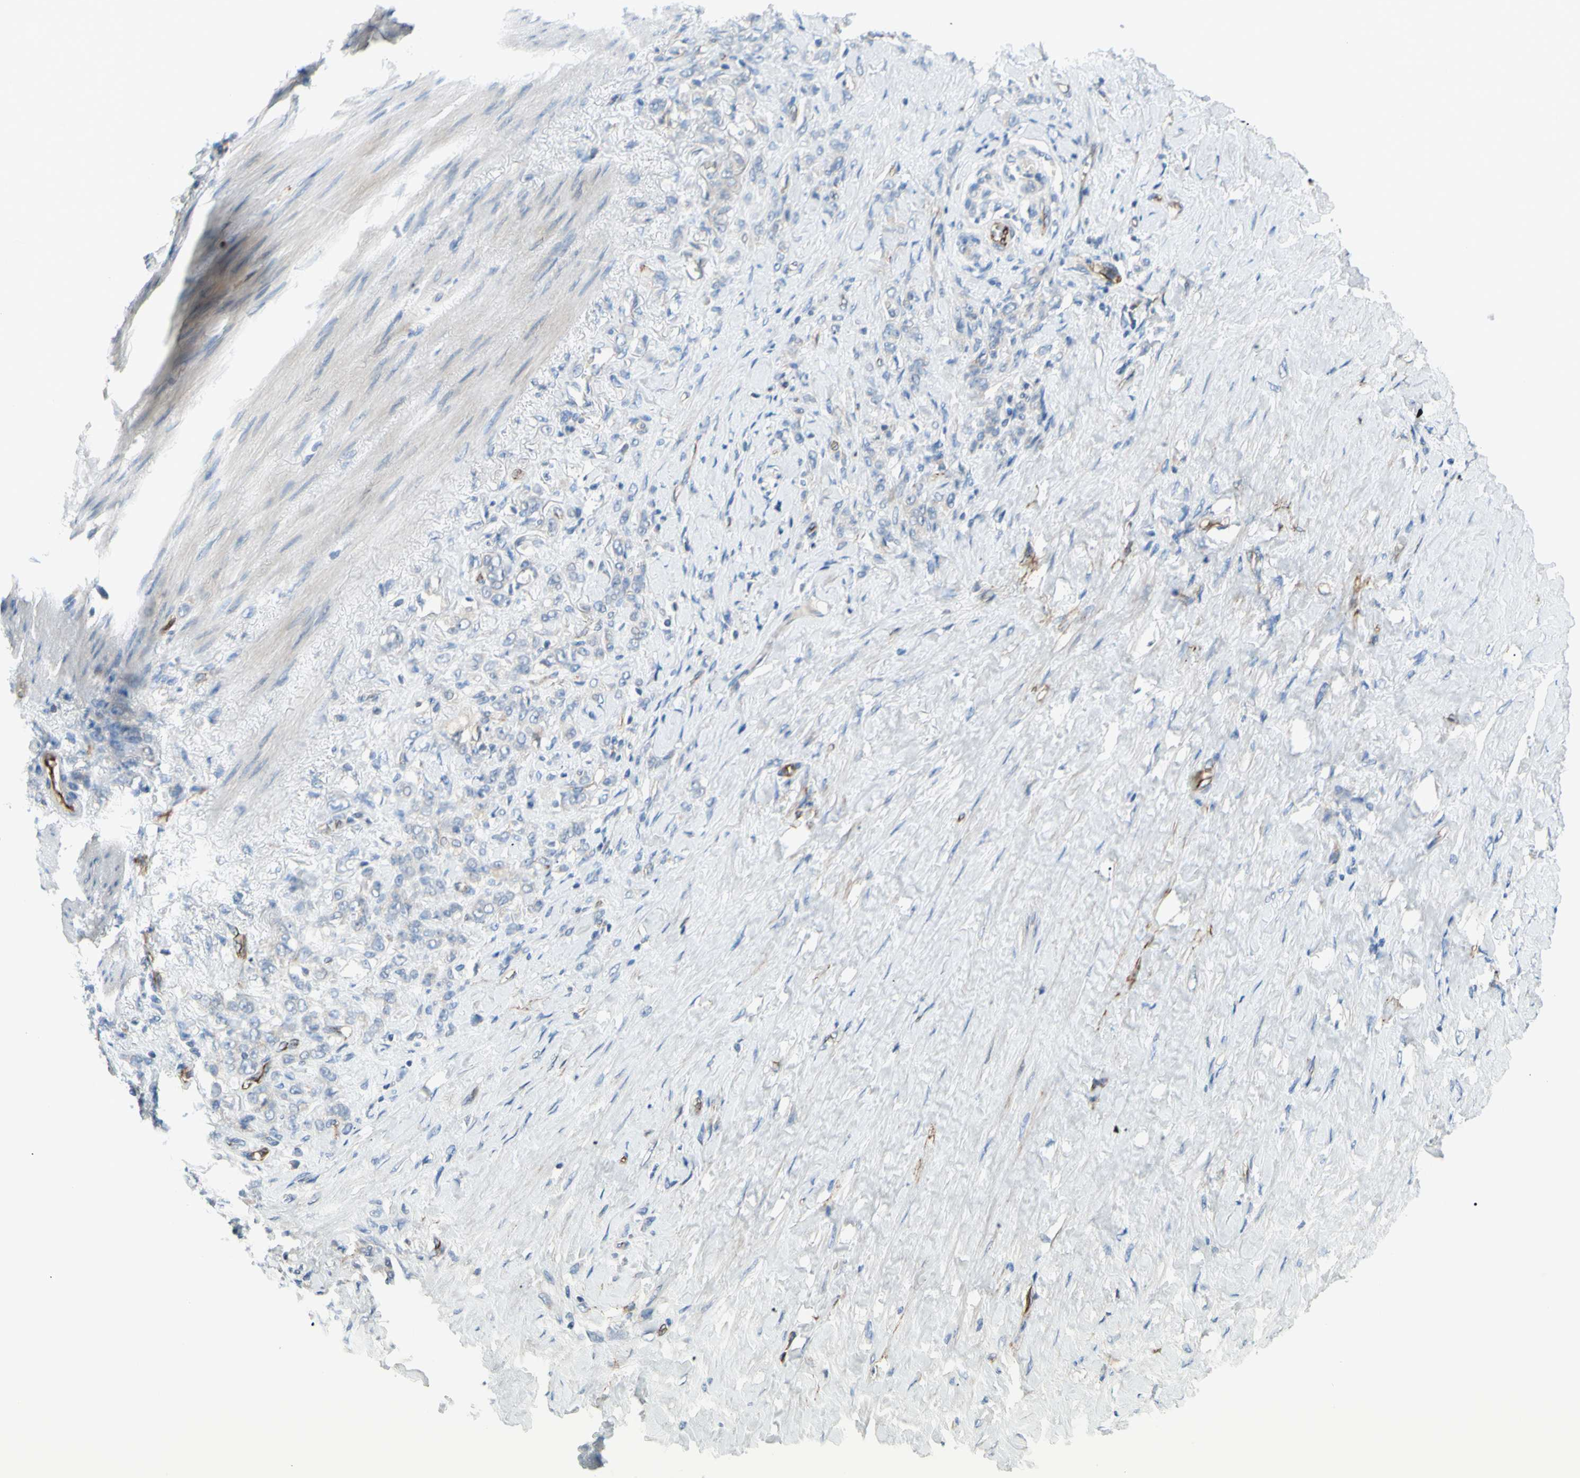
{"staining": {"intensity": "negative", "quantity": "none", "location": "none"}, "tissue": "stomach cancer", "cell_type": "Tumor cells", "image_type": "cancer", "snomed": [{"axis": "morphology", "description": "Adenocarcinoma, NOS"}, {"axis": "topography", "description": "Stomach"}], "caption": "IHC photomicrograph of human stomach cancer stained for a protein (brown), which shows no expression in tumor cells.", "gene": "PRRG2", "patient": {"sex": "male", "age": 82}}